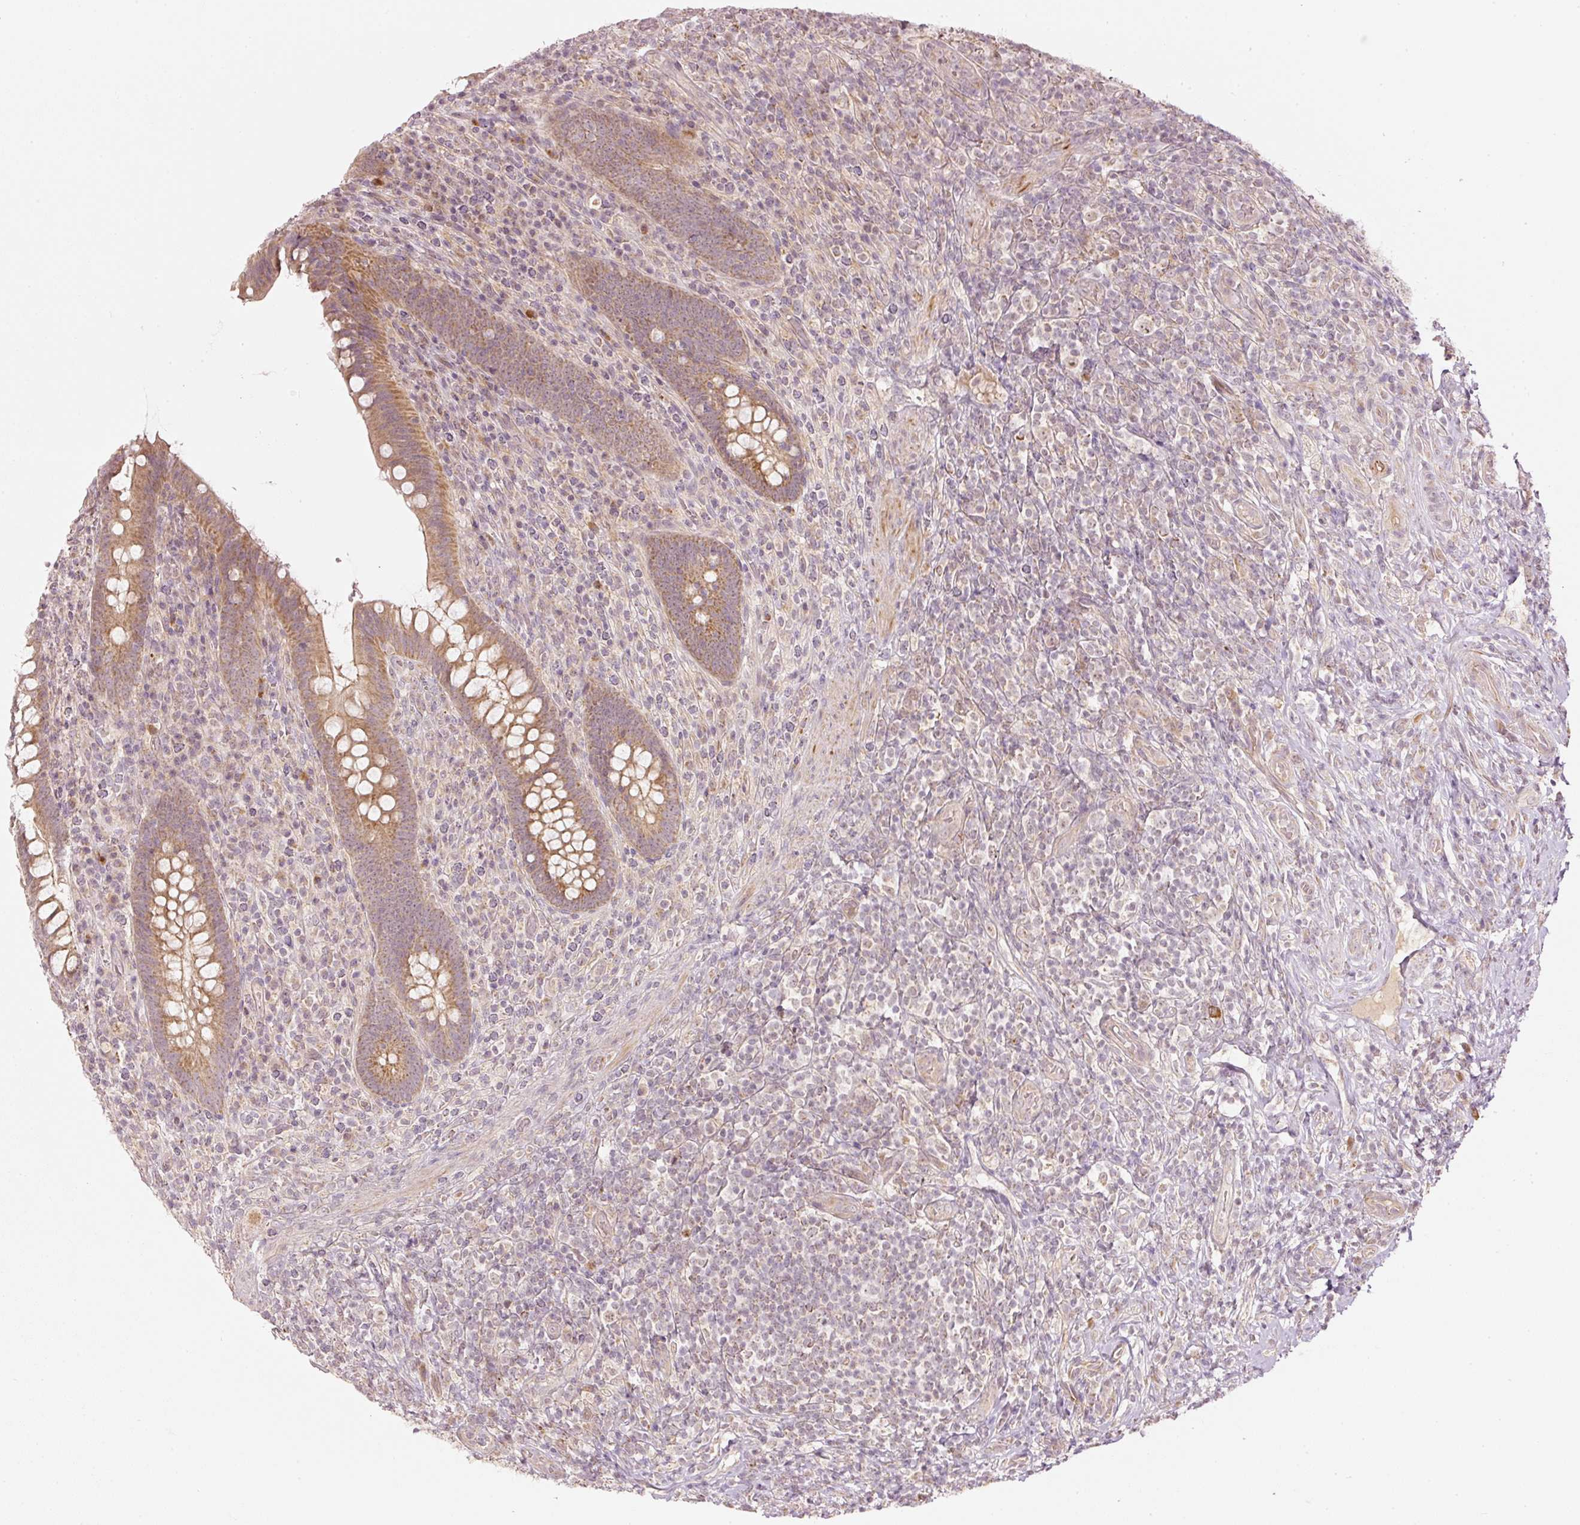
{"staining": {"intensity": "moderate", "quantity": ">75%", "location": "cytoplasmic/membranous"}, "tissue": "appendix", "cell_type": "Glandular cells", "image_type": "normal", "snomed": [{"axis": "morphology", "description": "Normal tissue, NOS"}, {"axis": "topography", "description": "Appendix"}], "caption": "DAB immunohistochemical staining of normal human appendix shows moderate cytoplasmic/membranous protein expression in about >75% of glandular cells. (Stains: DAB (3,3'-diaminobenzidine) in brown, nuclei in blue, Microscopy: brightfield microscopy at high magnification).", "gene": "CDC20B", "patient": {"sex": "female", "age": 43}}